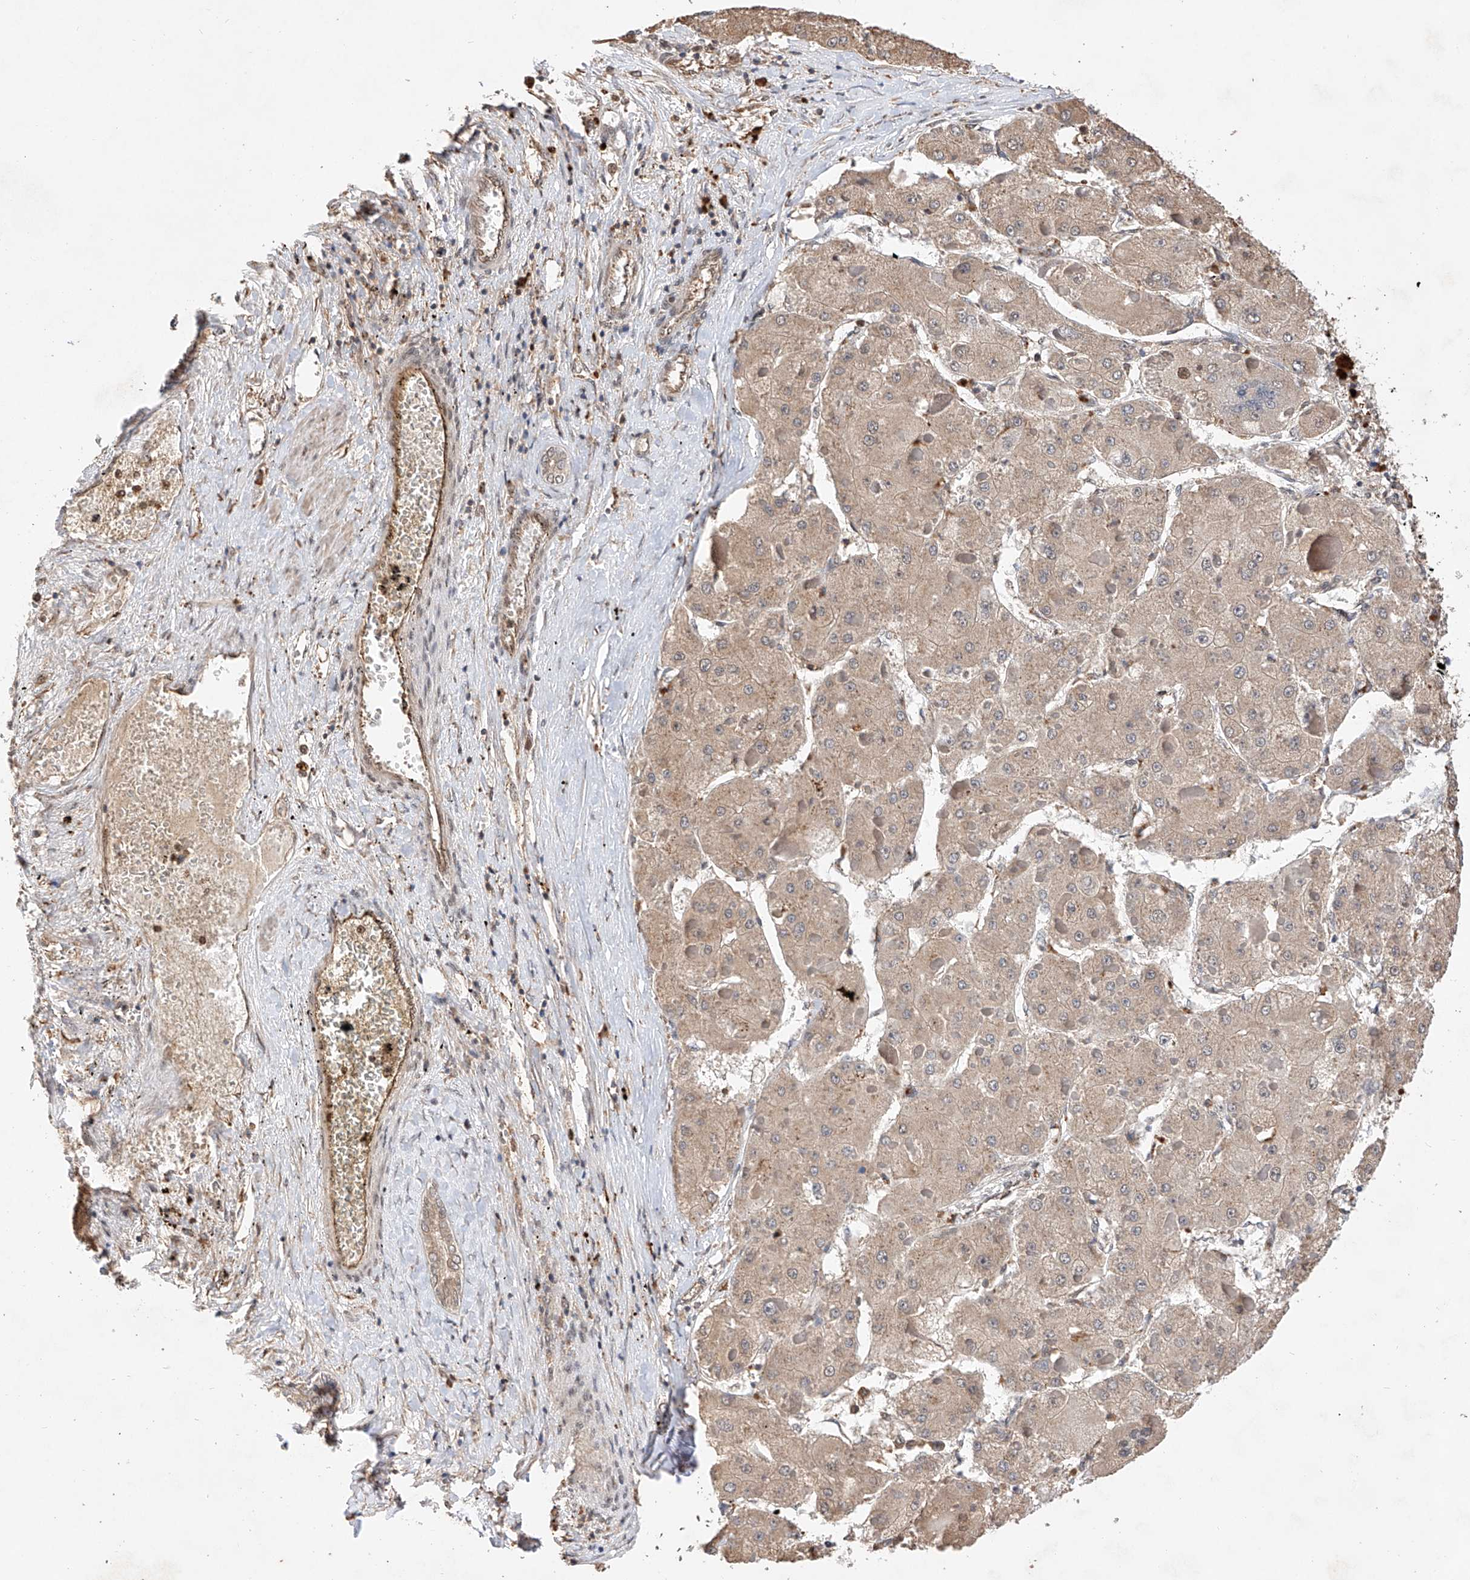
{"staining": {"intensity": "weak", "quantity": ">75%", "location": "cytoplasmic/membranous"}, "tissue": "liver cancer", "cell_type": "Tumor cells", "image_type": "cancer", "snomed": [{"axis": "morphology", "description": "Carcinoma, Hepatocellular, NOS"}, {"axis": "topography", "description": "Liver"}], "caption": "Immunohistochemistry (DAB (3,3'-diaminobenzidine)) staining of hepatocellular carcinoma (liver) displays weak cytoplasmic/membranous protein positivity in approximately >75% of tumor cells.", "gene": "RILPL2", "patient": {"sex": "female", "age": 73}}